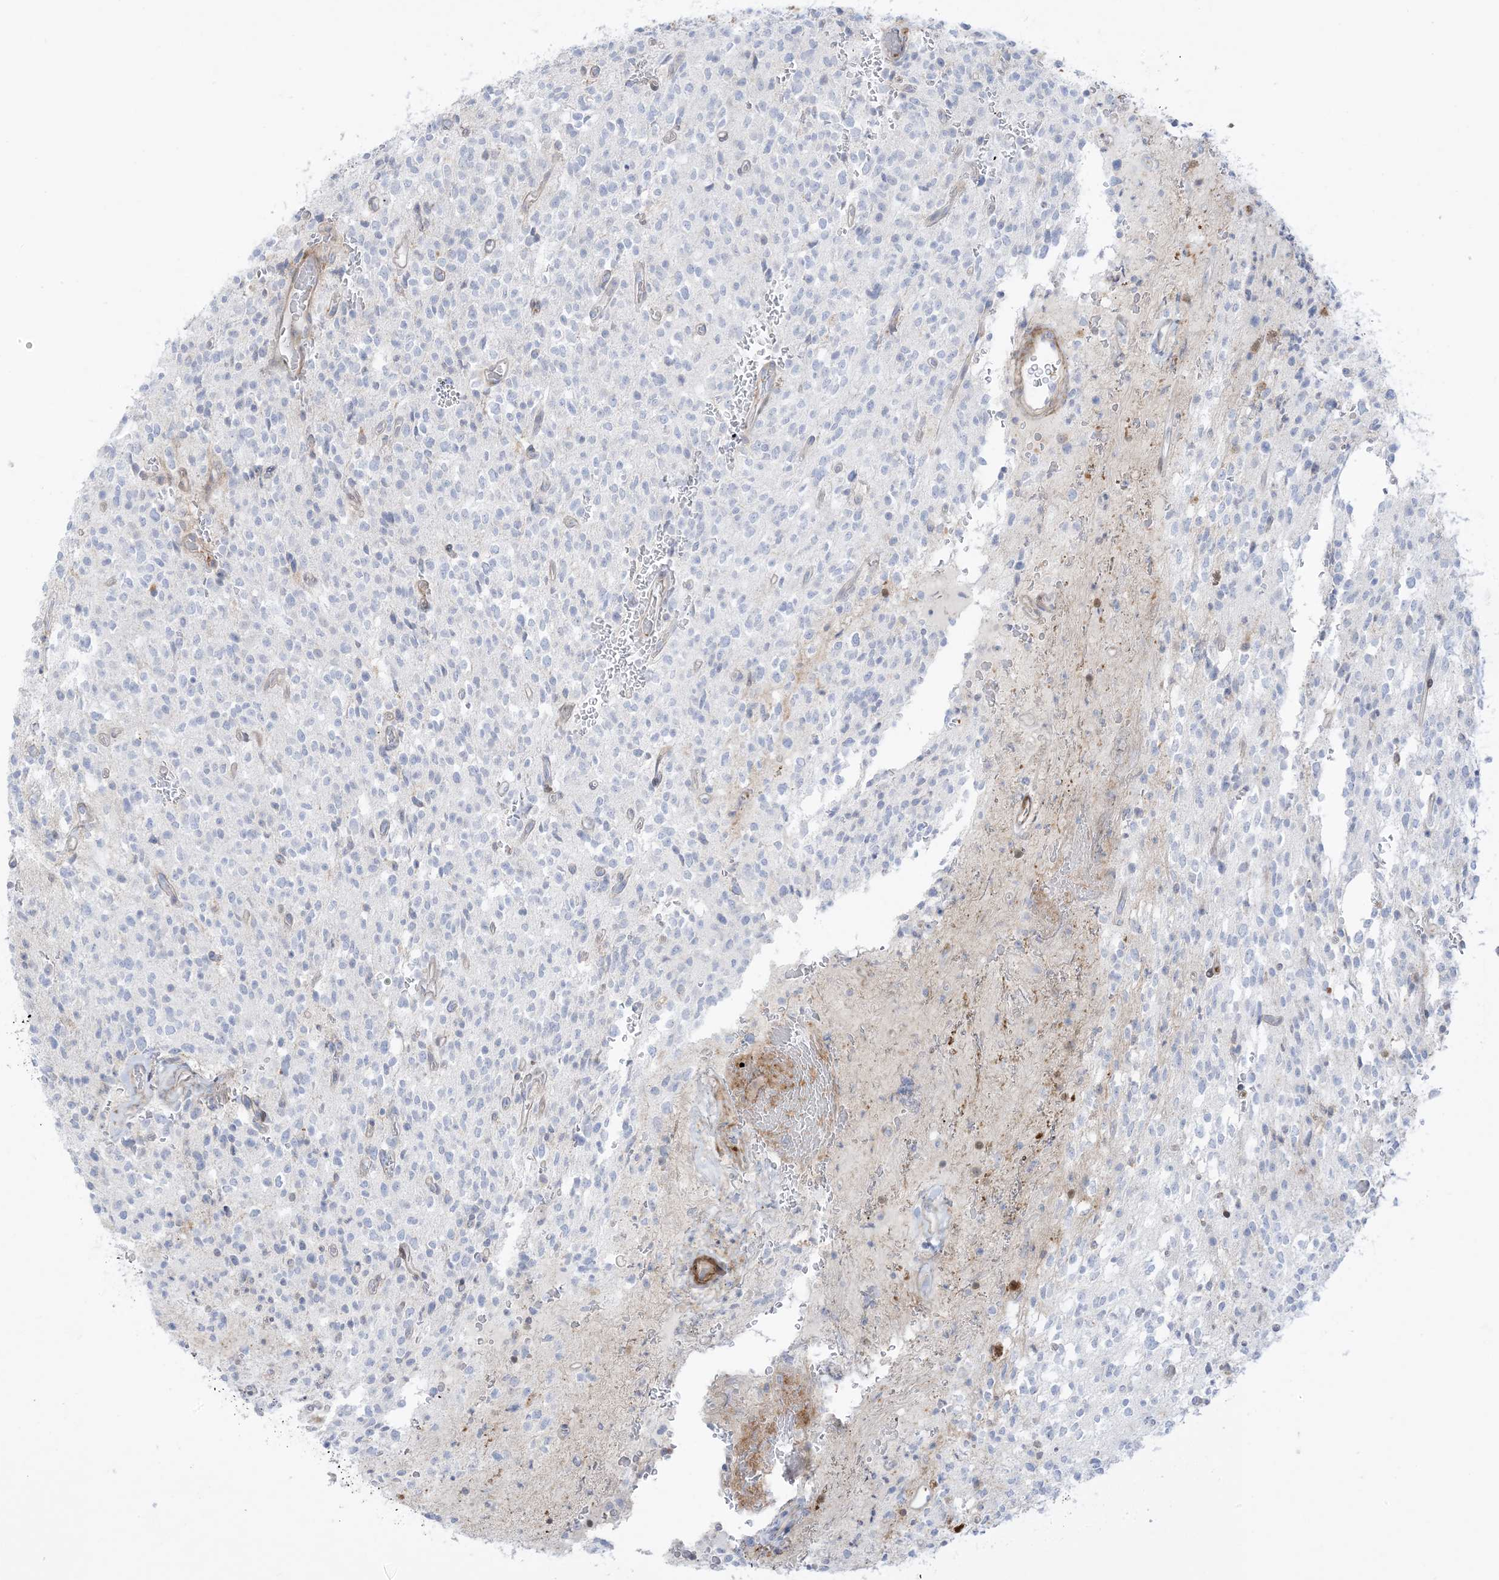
{"staining": {"intensity": "negative", "quantity": "none", "location": "none"}, "tissue": "glioma", "cell_type": "Tumor cells", "image_type": "cancer", "snomed": [{"axis": "morphology", "description": "Glioma, malignant, High grade"}, {"axis": "topography", "description": "Brain"}], "caption": "This is an immunohistochemistry (IHC) image of glioma. There is no positivity in tumor cells.", "gene": "ICMT", "patient": {"sex": "male", "age": 34}}